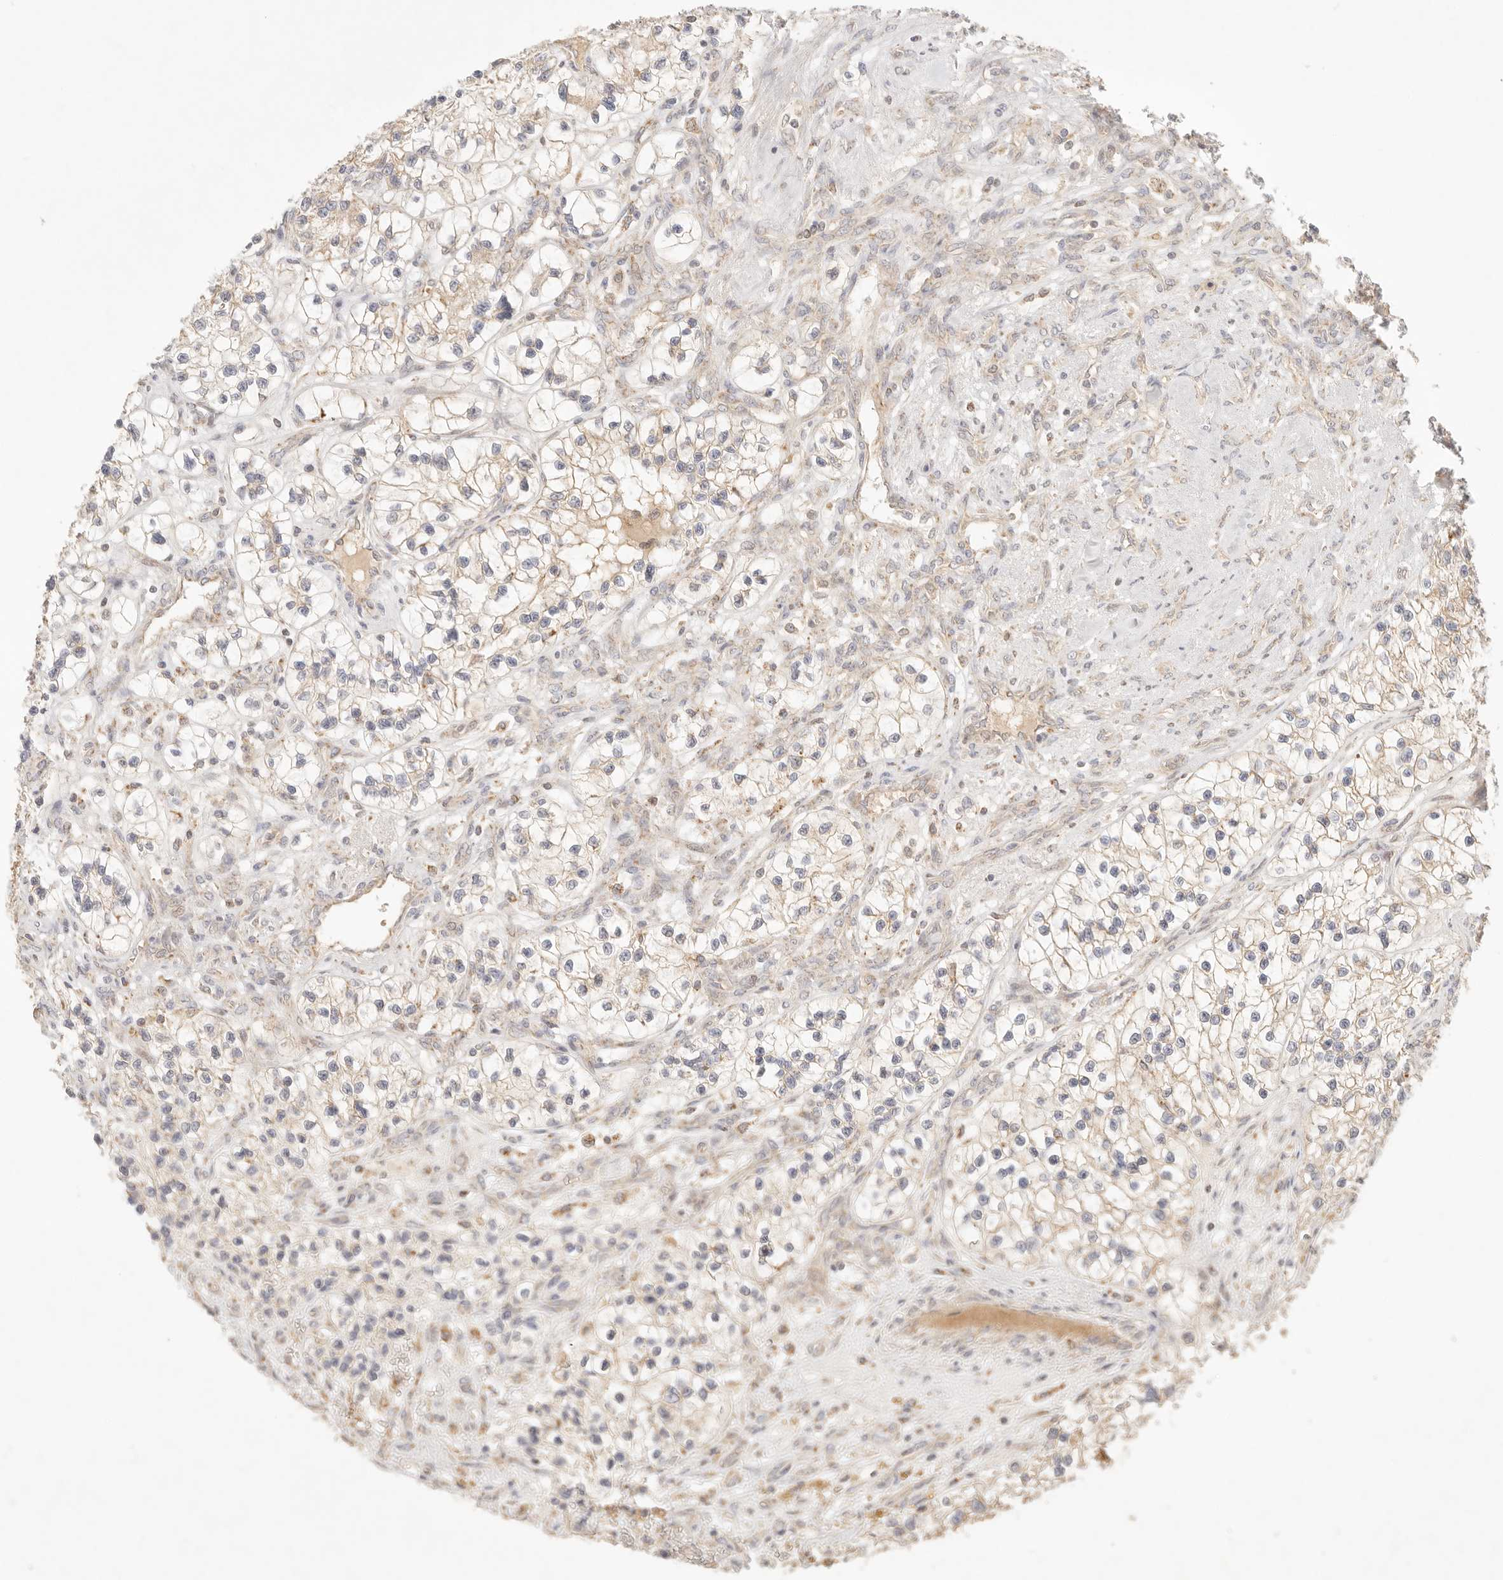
{"staining": {"intensity": "weak", "quantity": "25%-75%", "location": "cytoplasmic/membranous"}, "tissue": "renal cancer", "cell_type": "Tumor cells", "image_type": "cancer", "snomed": [{"axis": "morphology", "description": "Adenocarcinoma, NOS"}, {"axis": "topography", "description": "Kidney"}], "caption": "A low amount of weak cytoplasmic/membranous staining is seen in approximately 25%-75% of tumor cells in renal cancer tissue.", "gene": "COA6", "patient": {"sex": "female", "age": 57}}